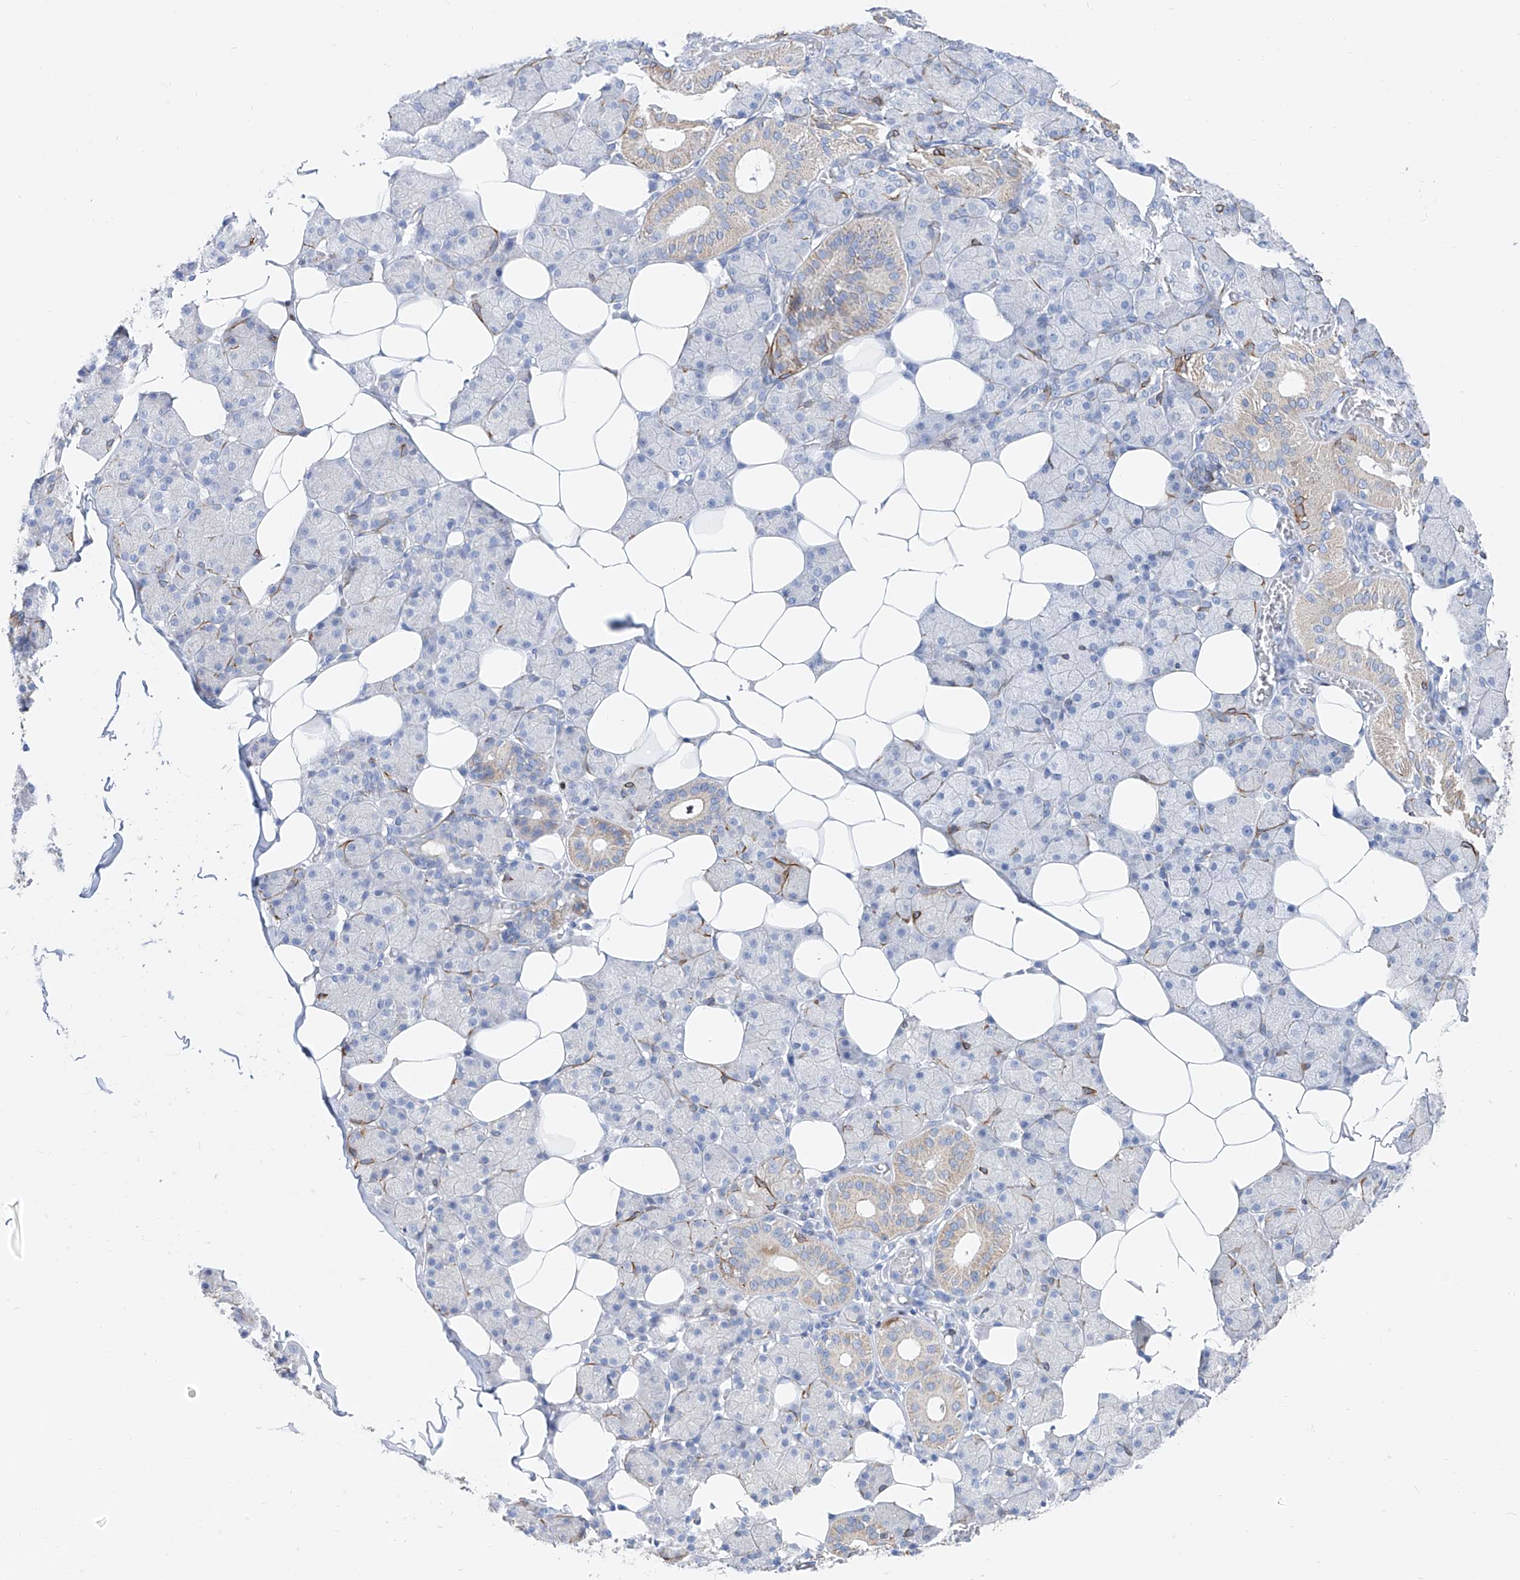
{"staining": {"intensity": "moderate", "quantity": "<25%", "location": "cytoplasmic/membranous"}, "tissue": "salivary gland", "cell_type": "Glandular cells", "image_type": "normal", "snomed": [{"axis": "morphology", "description": "Normal tissue, NOS"}, {"axis": "topography", "description": "Salivary gland"}], "caption": "Immunohistochemical staining of normal salivary gland shows <25% levels of moderate cytoplasmic/membranous protein positivity in about <25% of glandular cells. (IHC, brightfield microscopy, high magnification).", "gene": "FRS3", "patient": {"sex": "female", "age": 33}}